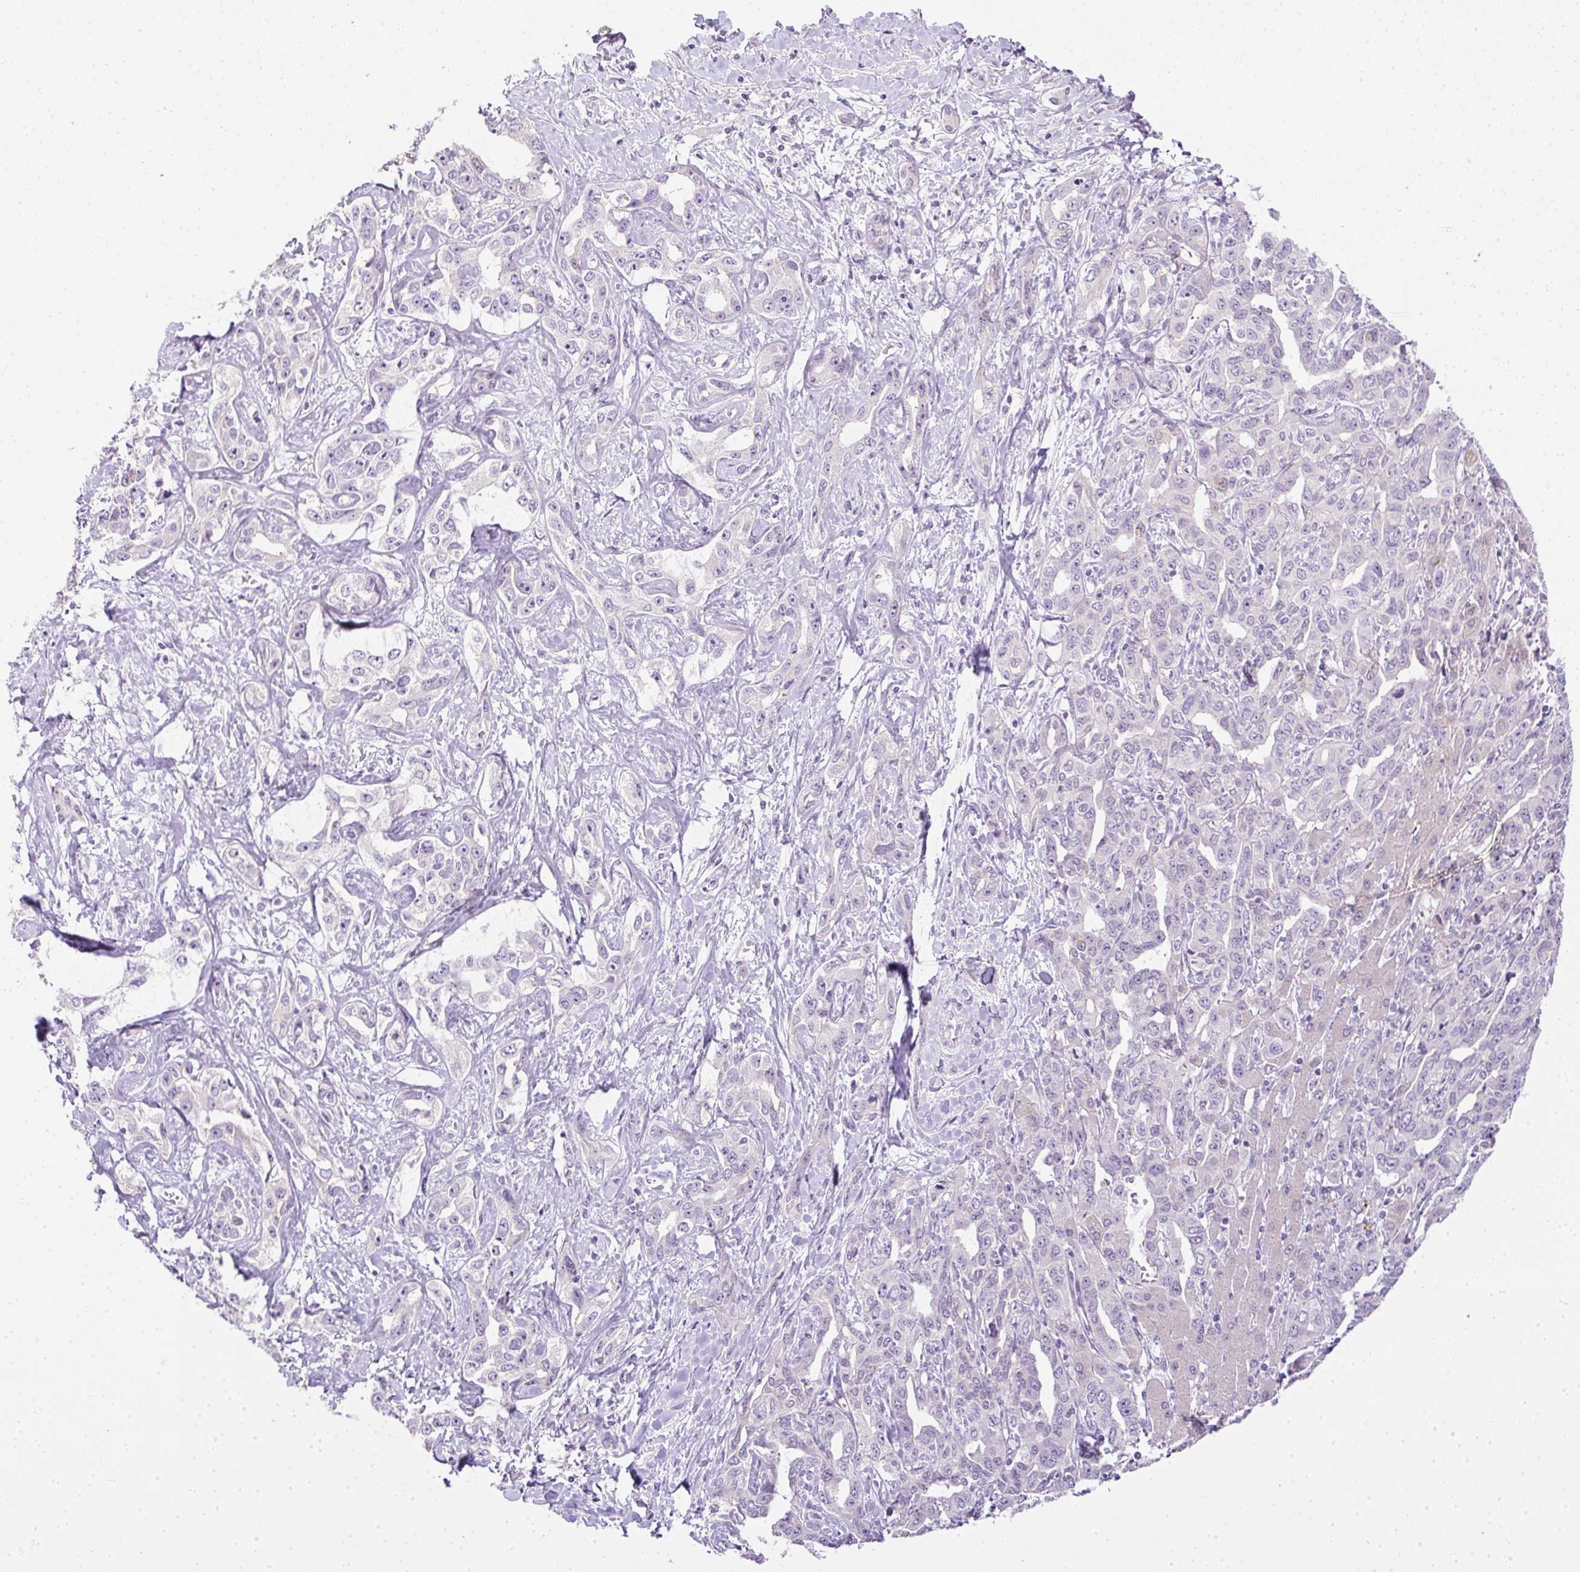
{"staining": {"intensity": "negative", "quantity": "none", "location": "none"}, "tissue": "liver cancer", "cell_type": "Tumor cells", "image_type": "cancer", "snomed": [{"axis": "morphology", "description": "Cholangiocarcinoma"}, {"axis": "topography", "description": "Liver"}], "caption": "IHC photomicrograph of neoplastic tissue: human liver cancer stained with DAB (3,3'-diaminobenzidine) shows no significant protein expression in tumor cells.", "gene": "CMPK1", "patient": {"sex": "male", "age": 59}}